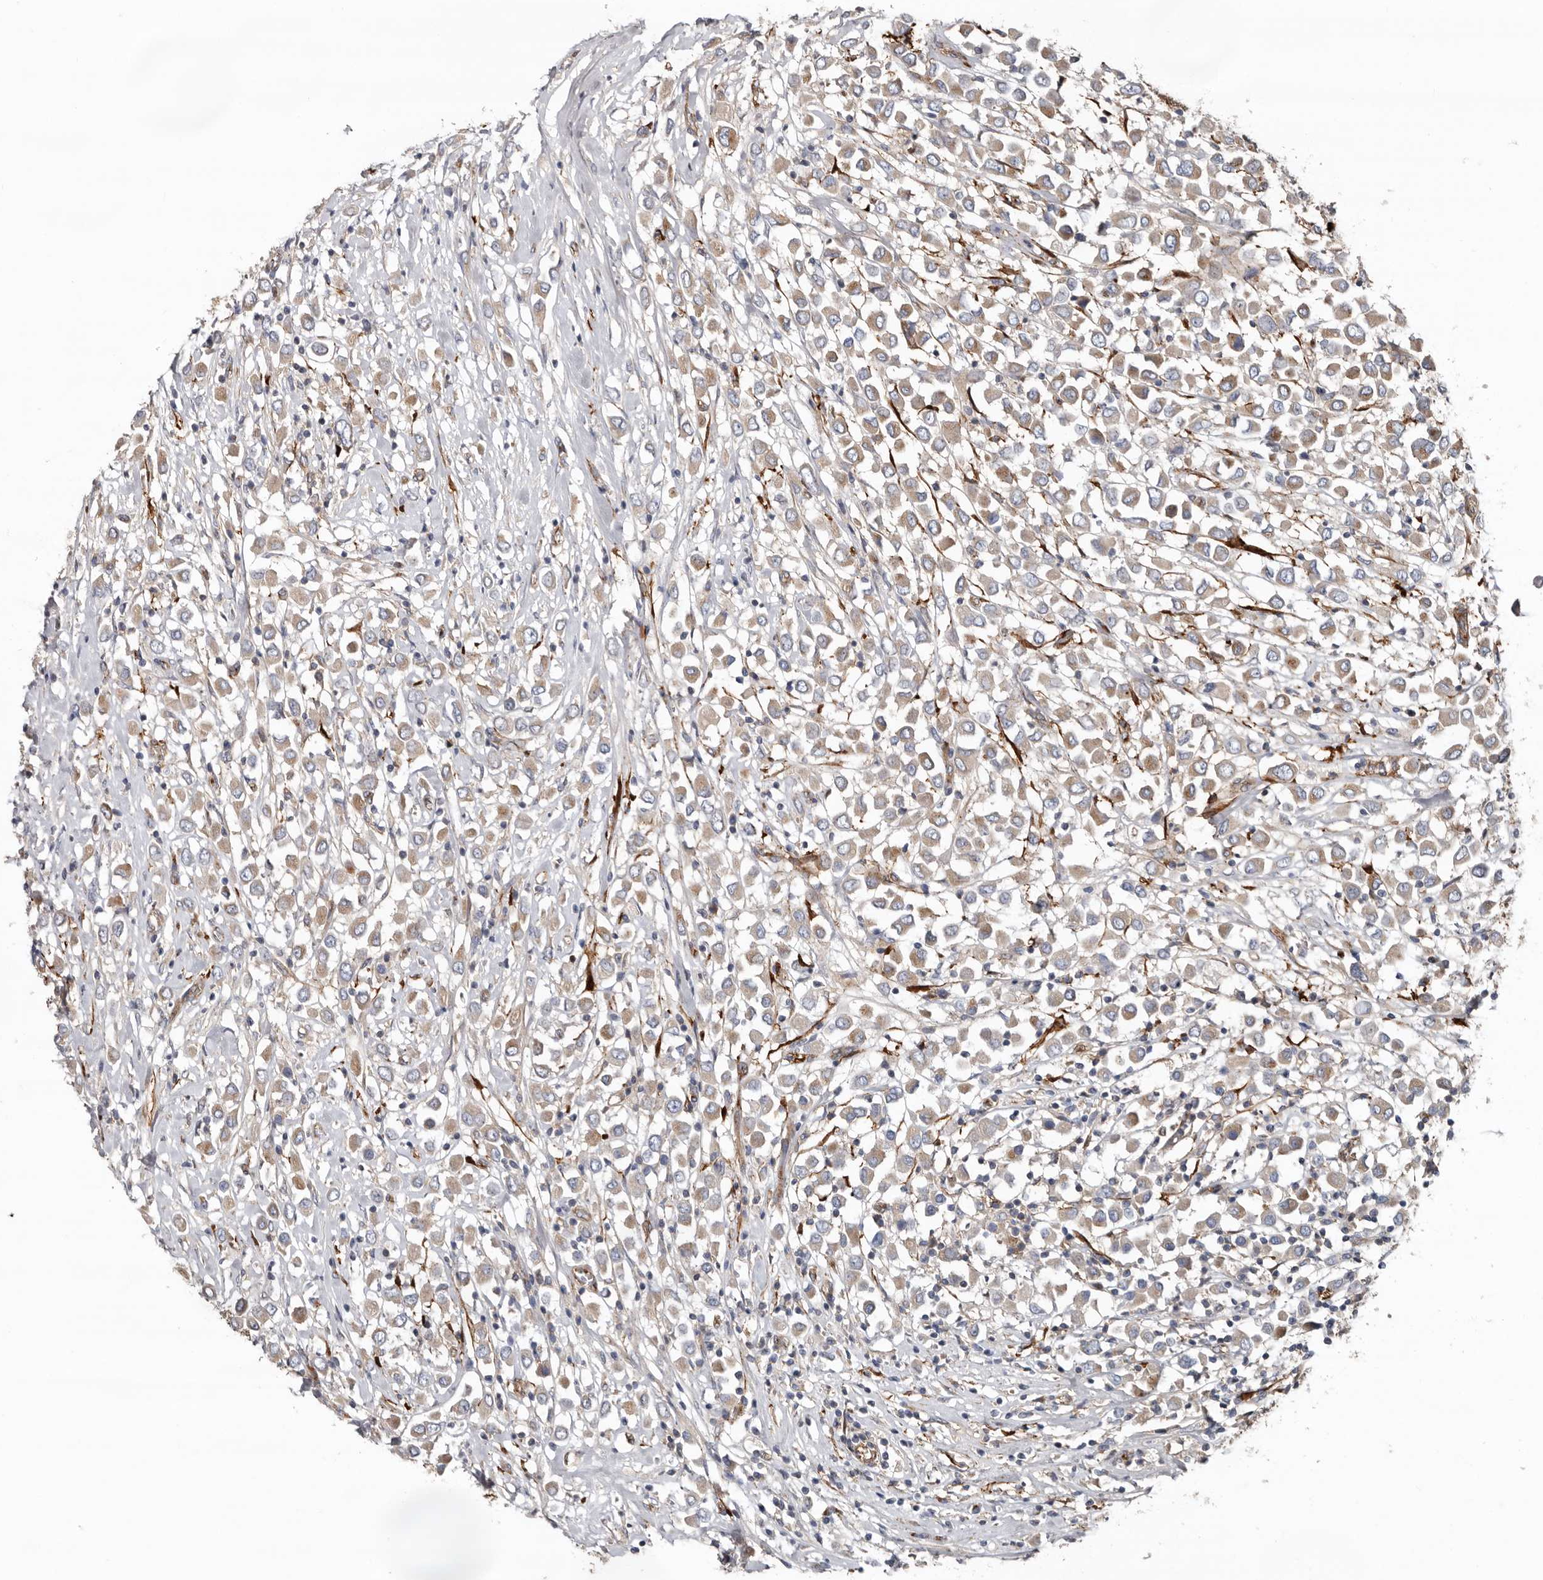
{"staining": {"intensity": "weak", "quantity": ">75%", "location": "cytoplasmic/membranous"}, "tissue": "breast cancer", "cell_type": "Tumor cells", "image_type": "cancer", "snomed": [{"axis": "morphology", "description": "Duct carcinoma"}, {"axis": "topography", "description": "Breast"}], "caption": "Breast cancer stained with DAB immunohistochemistry demonstrates low levels of weak cytoplasmic/membranous positivity in about >75% of tumor cells. The staining was performed using DAB, with brown indicating positive protein expression. Nuclei are stained blue with hematoxylin.", "gene": "LUZP1", "patient": {"sex": "female", "age": 61}}